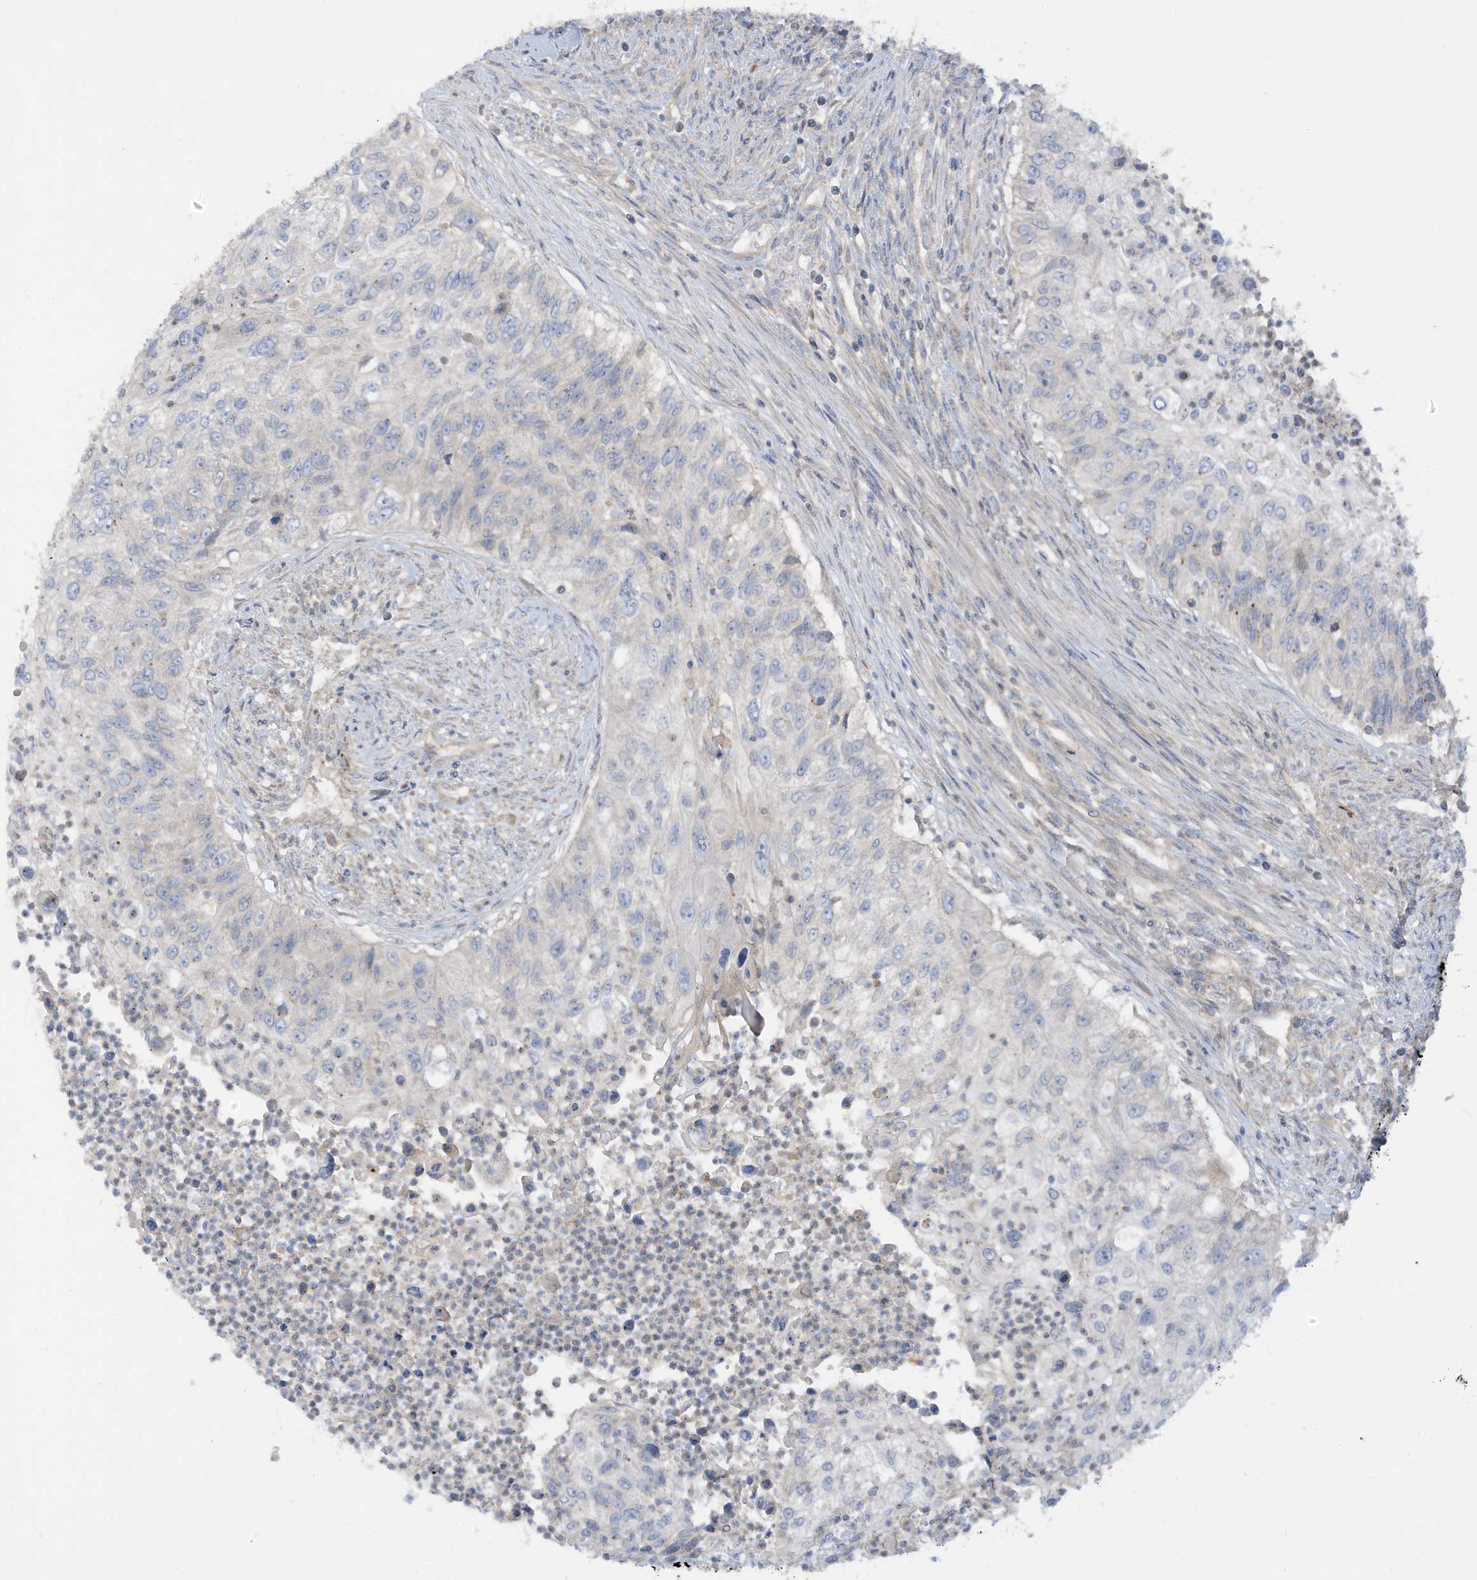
{"staining": {"intensity": "negative", "quantity": "none", "location": "none"}, "tissue": "urothelial cancer", "cell_type": "Tumor cells", "image_type": "cancer", "snomed": [{"axis": "morphology", "description": "Urothelial carcinoma, High grade"}, {"axis": "topography", "description": "Urinary bladder"}], "caption": "Human urothelial cancer stained for a protein using immunohistochemistry (IHC) shows no positivity in tumor cells.", "gene": "LRRN2", "patient": {"sex": "female", "age": 60}}